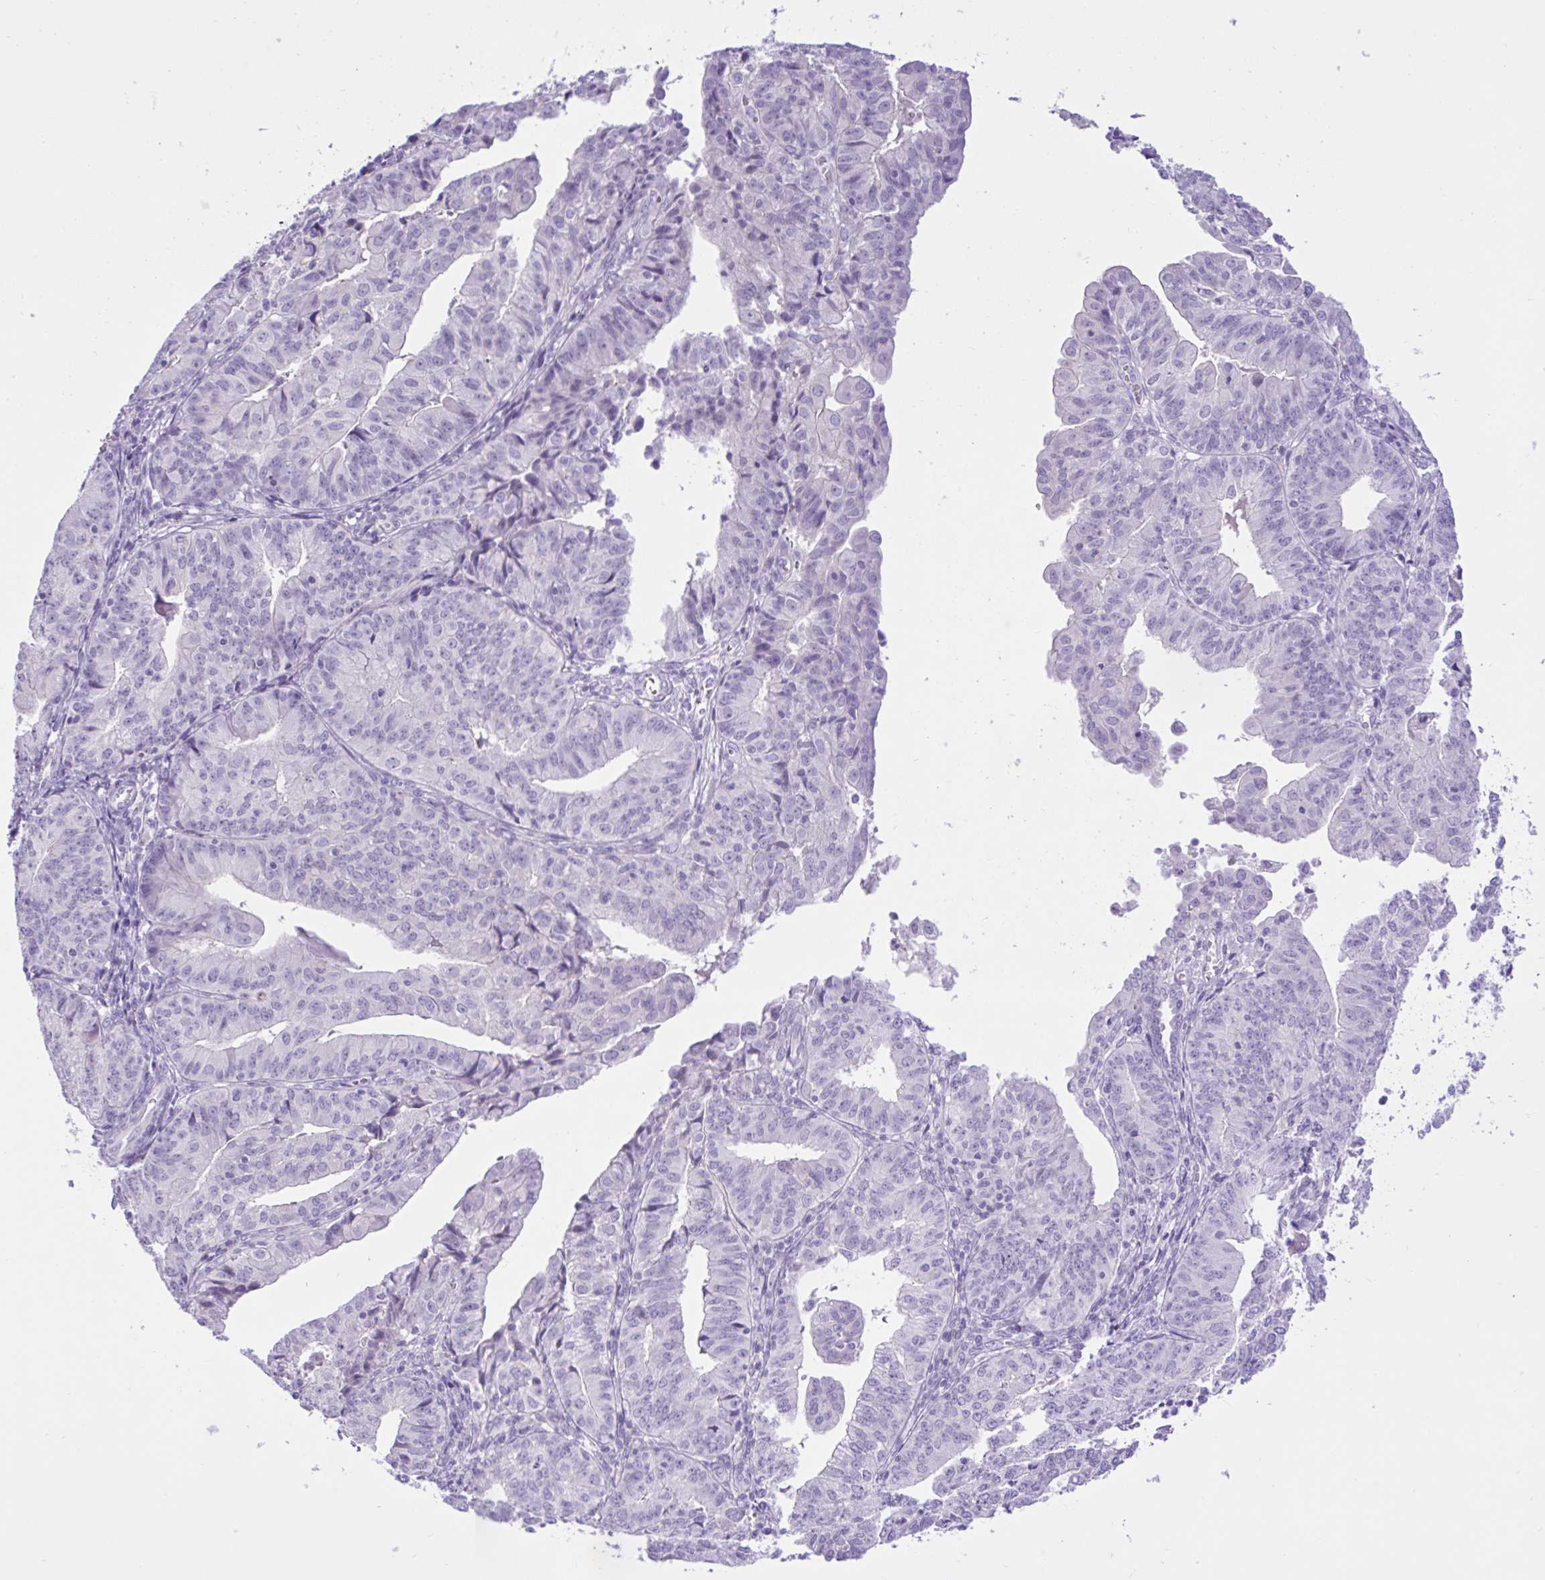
{"staining": {"intensity": "negative", "quantity": "none", "location": "none"}, "tissue": "endometrial cancer", "cell_type": "Tumor cells", "image_type": "cancer", "snomed": [{"axis": "morphology", "description": "Adenocarcinoma, NOS"}, {"axis": "topography", "description": "Endometrium"}], "caption": "A high-resolution image shows IHC staining of endometrial adenocarcinoma, which displays no significant expression in tumor cells.", "gene": "ZNF101", "patient": {"sex": "female", "age": 56}}